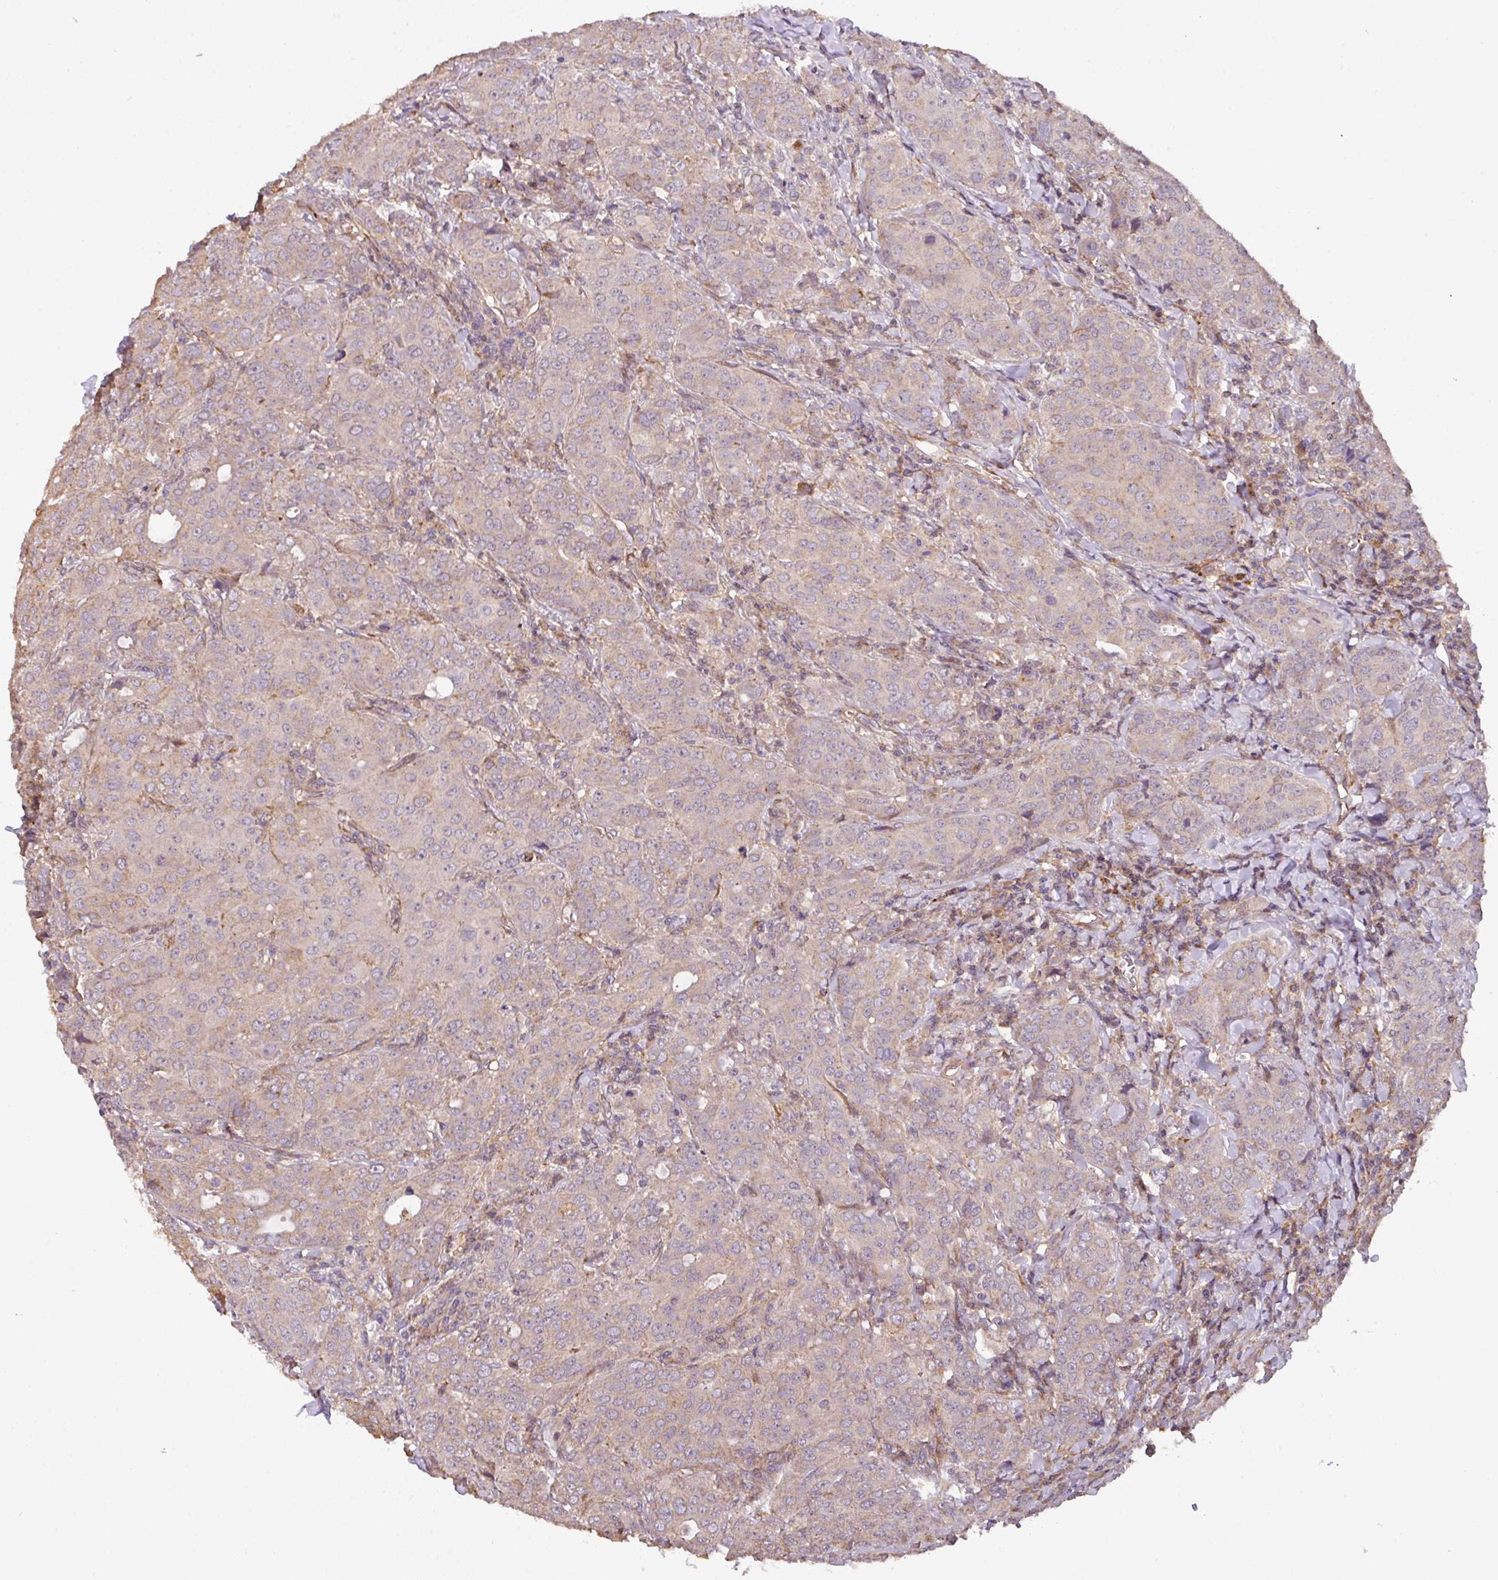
{"staining": {"intensity": "negative", "quantity": "none", "location": "none"}, "tissue": "breast cancer", "cell_type": "Tumor cells", "image_type": "cancer", "snomed": [{"axis": "morphology", "description": "Duct carcinoma"}, {"axis": "topography", "description": "Breast"}], "caption": "Immunohistochemical staining of human breast intraductal carcinoma displays no significant positivity in tumor cells. (Brightfield microscopy of DAB (3,3'-diaminobenzidine) immunohistochemistry (IHC) at high magnification).", "gene": "CASS4", "patient": {"sex": "female", "age": 43}}